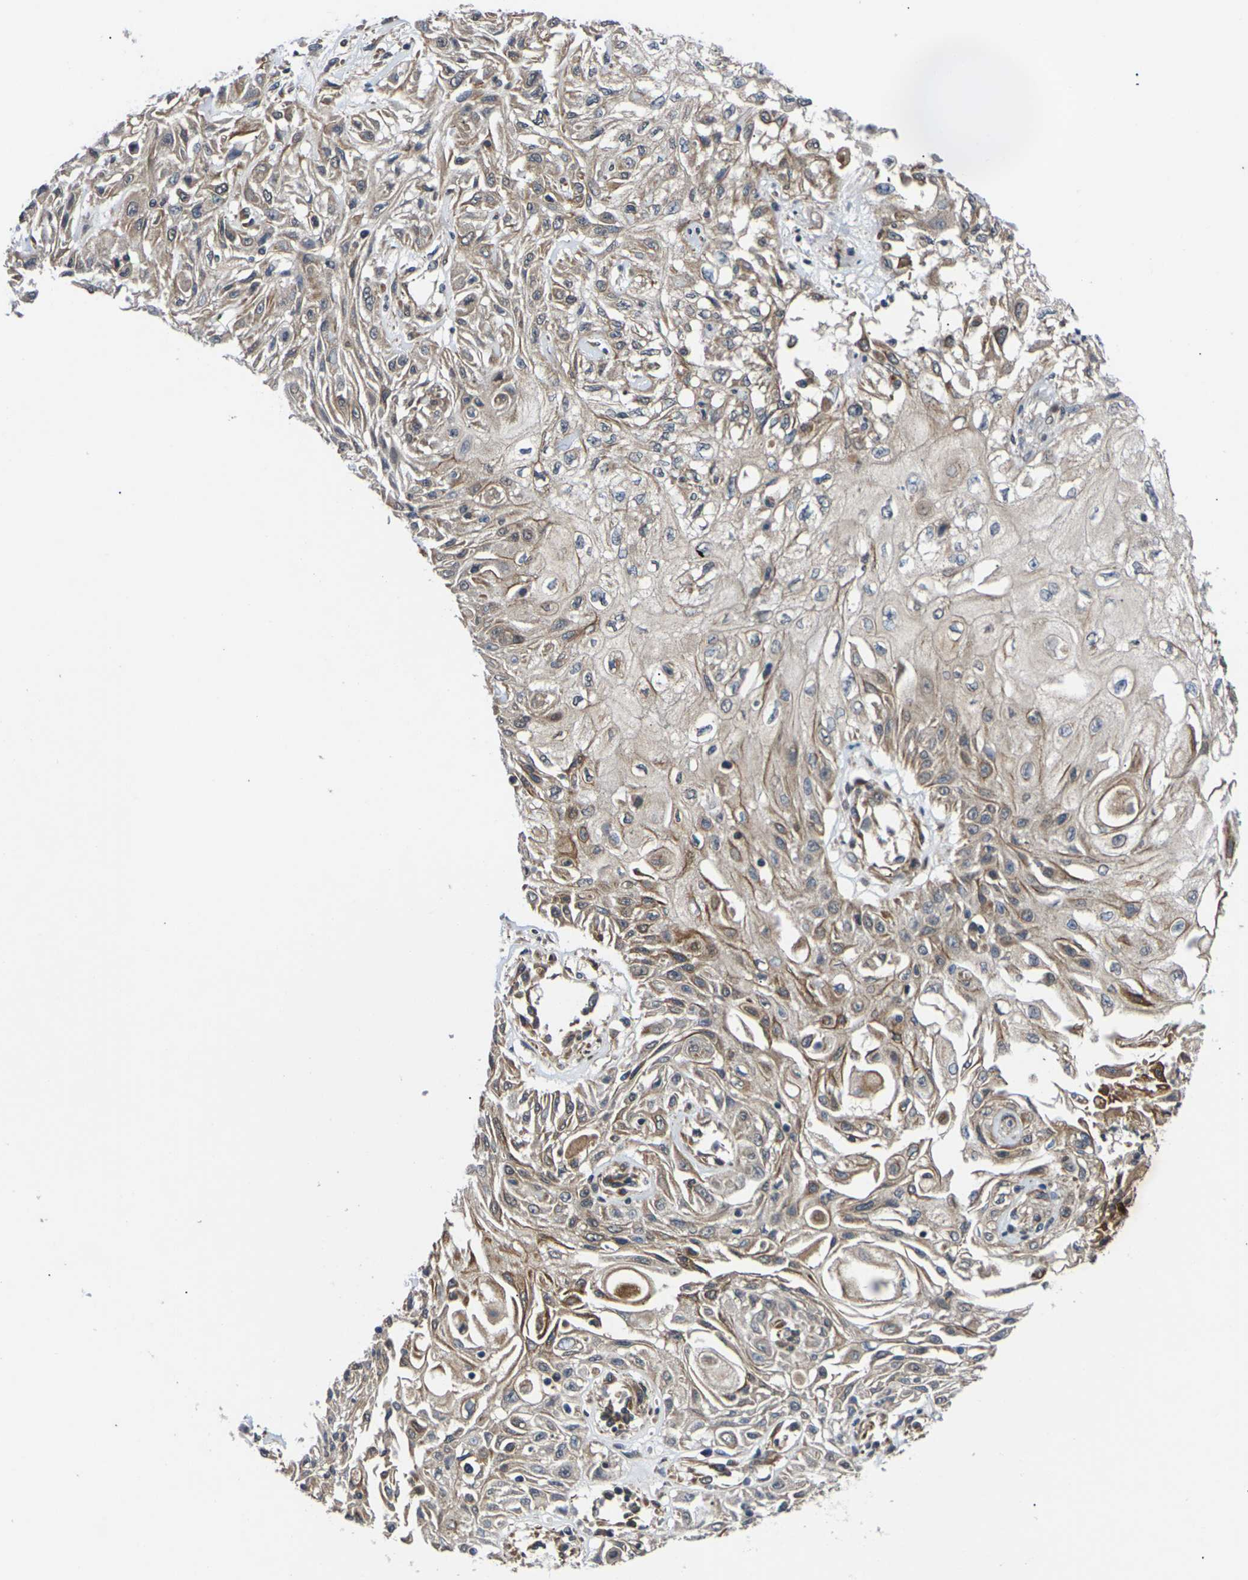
{"staining": {"intensity": "weak", "quantity": ">75%", "location": "cytoplasmic/membranous"}, "tissue": "skin cancer", "cell_type": "Tumor cells", "image_type": "cancer", "snomed": [{"axis": "morphology", "description": "Squamous cell carcinoma, NOS"}, {"axis": "topography", "description": "Skin"}], "caption": "This image shows IHC staining of human skin cancer (squamous cell carcinoma), with low weak cytoplasmic/membranous expression in about >75% of tumor cells.", "gene": "DKK2", "patient": {"sex": "male", "age": 75}}